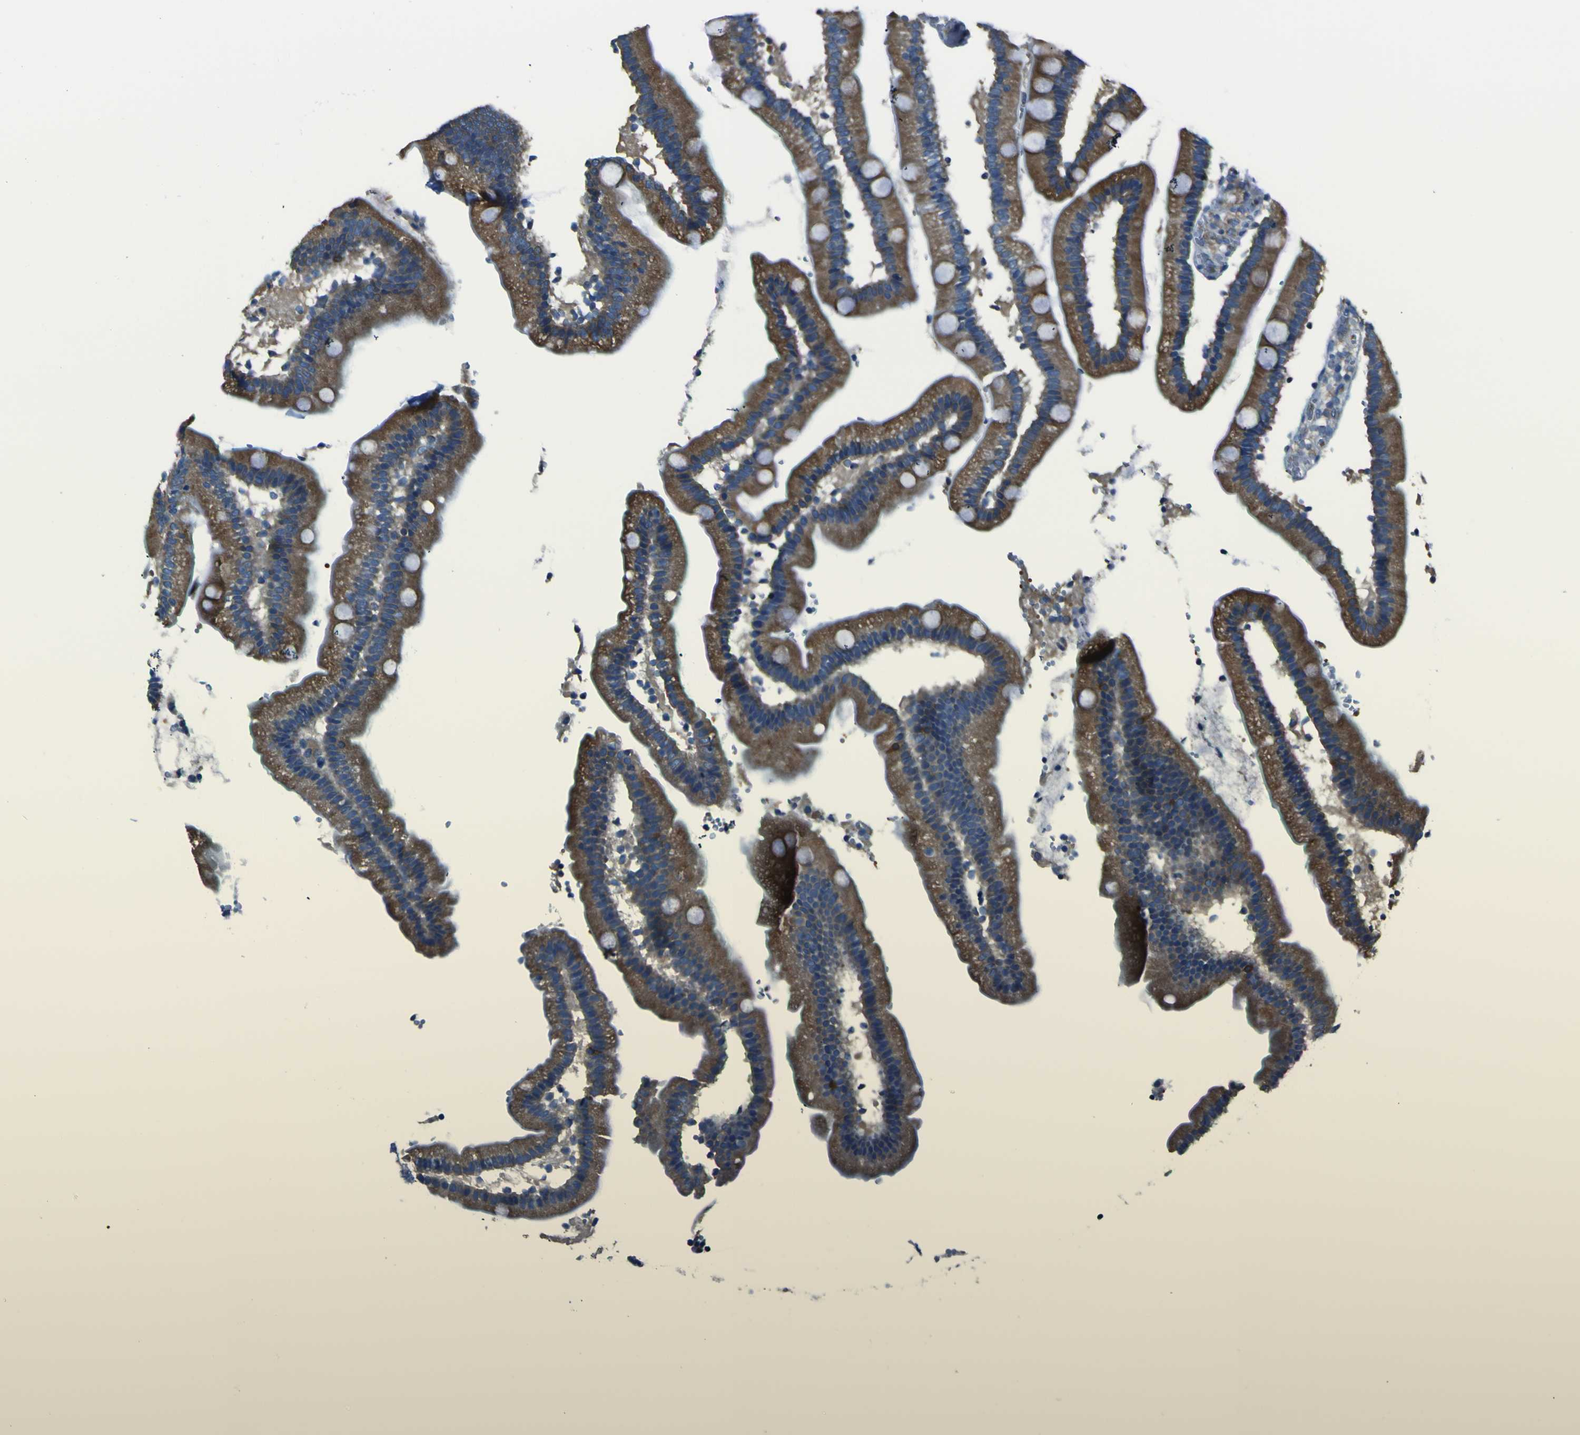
{"staining": {"intensity": "strong", "quantity": ">75%", "location": "cytoplasmic/membranous"}, "tissue": "duodenum", "cell_type": "Glandular cells", "image_type": "normal", "snomed": [{"axis": "morphology", "description": "Normal tissue, NOS"}, {"axis": "topography", "description": "Duodenum"}], "caption": "Duodenum stained with DAB immunohistochemistry (IHC) exhibits high levels of strong cytoplasmic/membranous staining in about >75% of glandular cells.", "gene": "STIM1", "patient": {"sex": "male", "age": 66}}